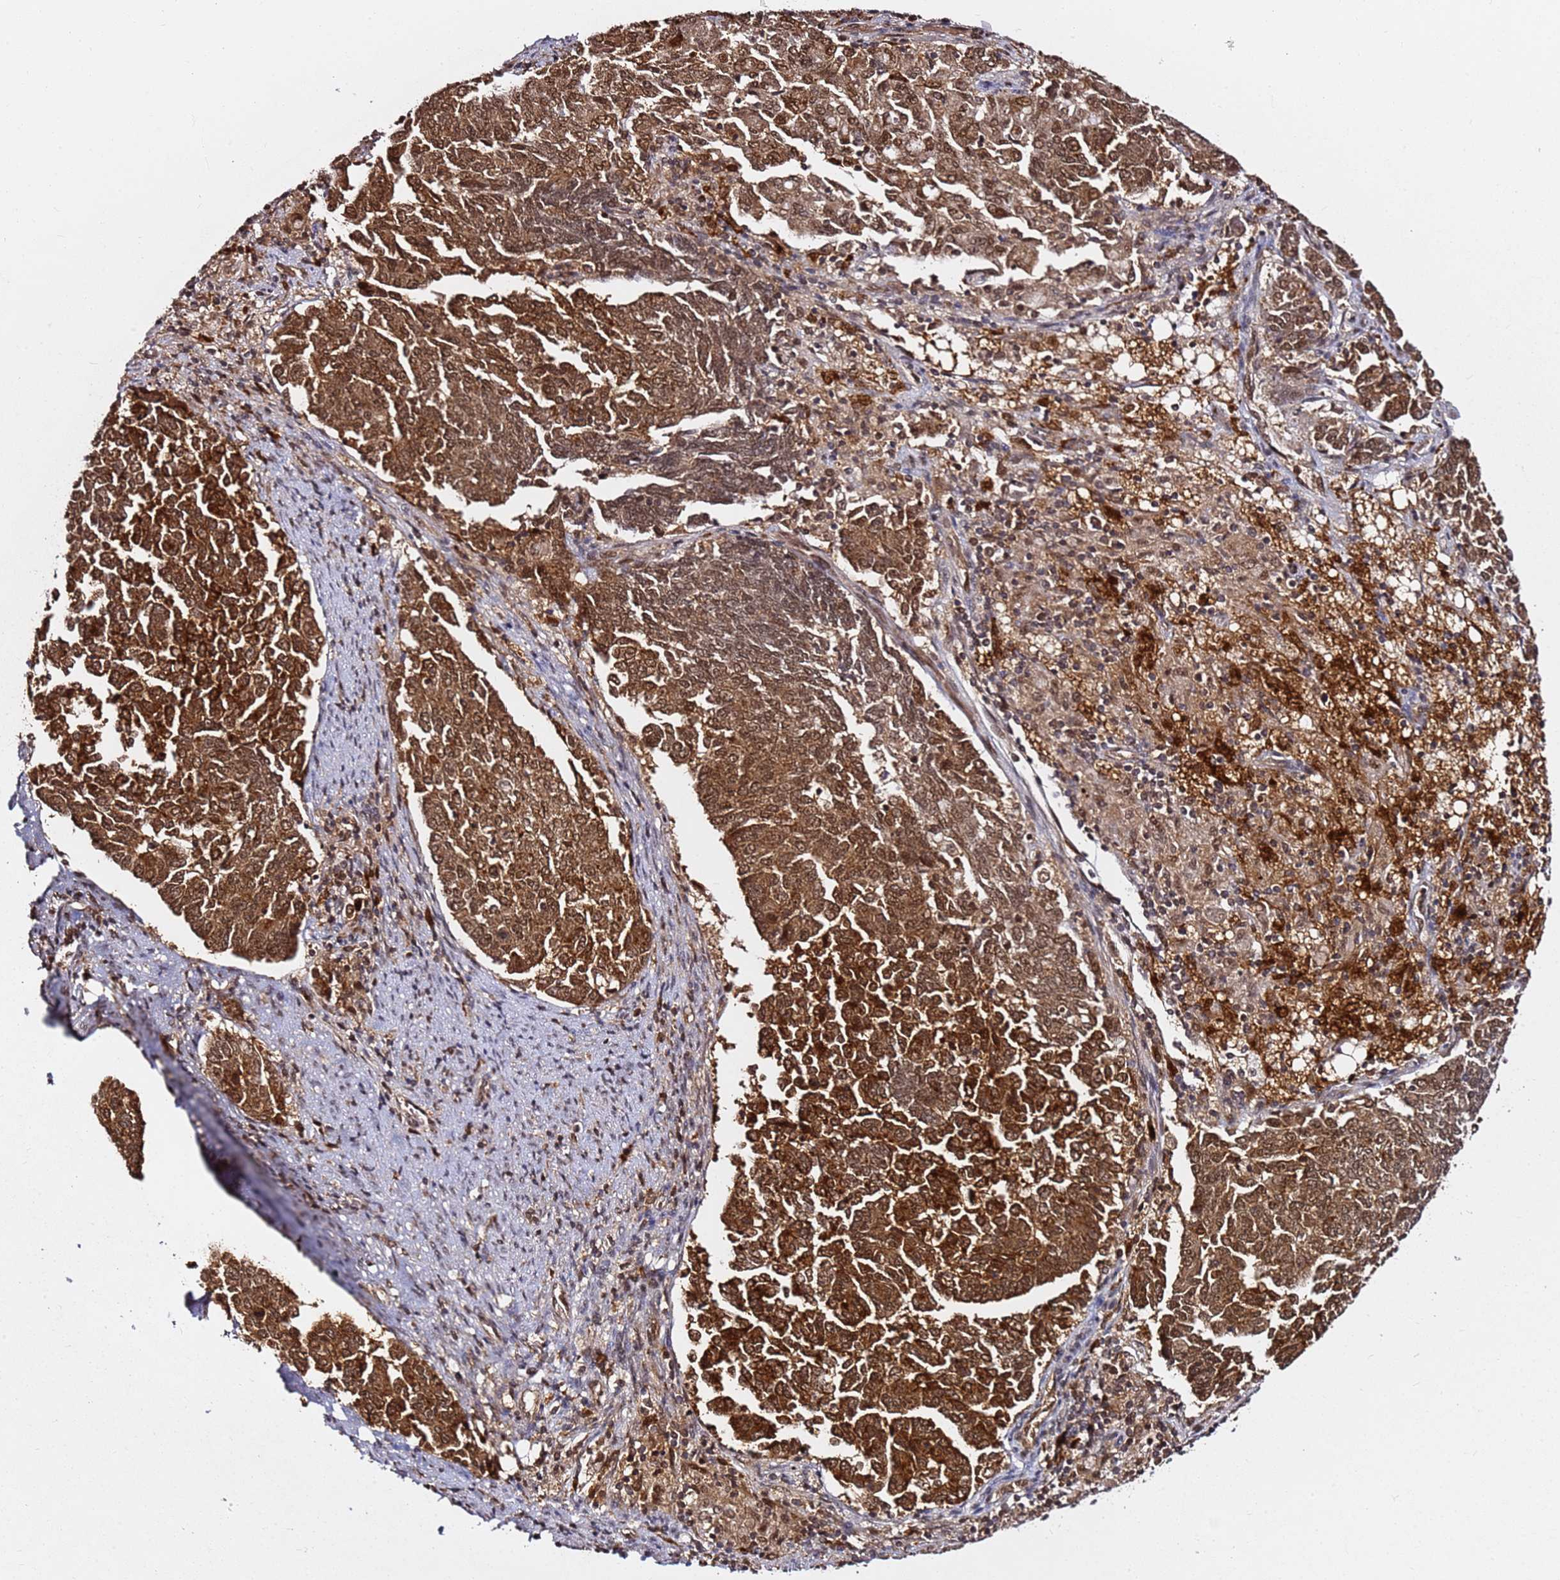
{"staining": {"intensity": "moderate", "quantity": ">75%", "location": "cytoplasmic/membranous,nuclear"}, "tissue": "endometrial cancer", "cell_type": "Tumor cells", "image_type": "cancer", "snomed": [{"axis": "morphology", "description": "Adenocarcinoma, NOS"}, {"axis": "topography", "description": "Endometrium"}], "caption": "A brown stain highlights moderate cytoplasmic/membranous and nuclear expression of a protein in endometrial cancer tumor cells. (brown staining indicates protein expression, while blue staining denotes nuclei).", "gene": "RGS18", "patient": {"sex": "female", "age": 80}}